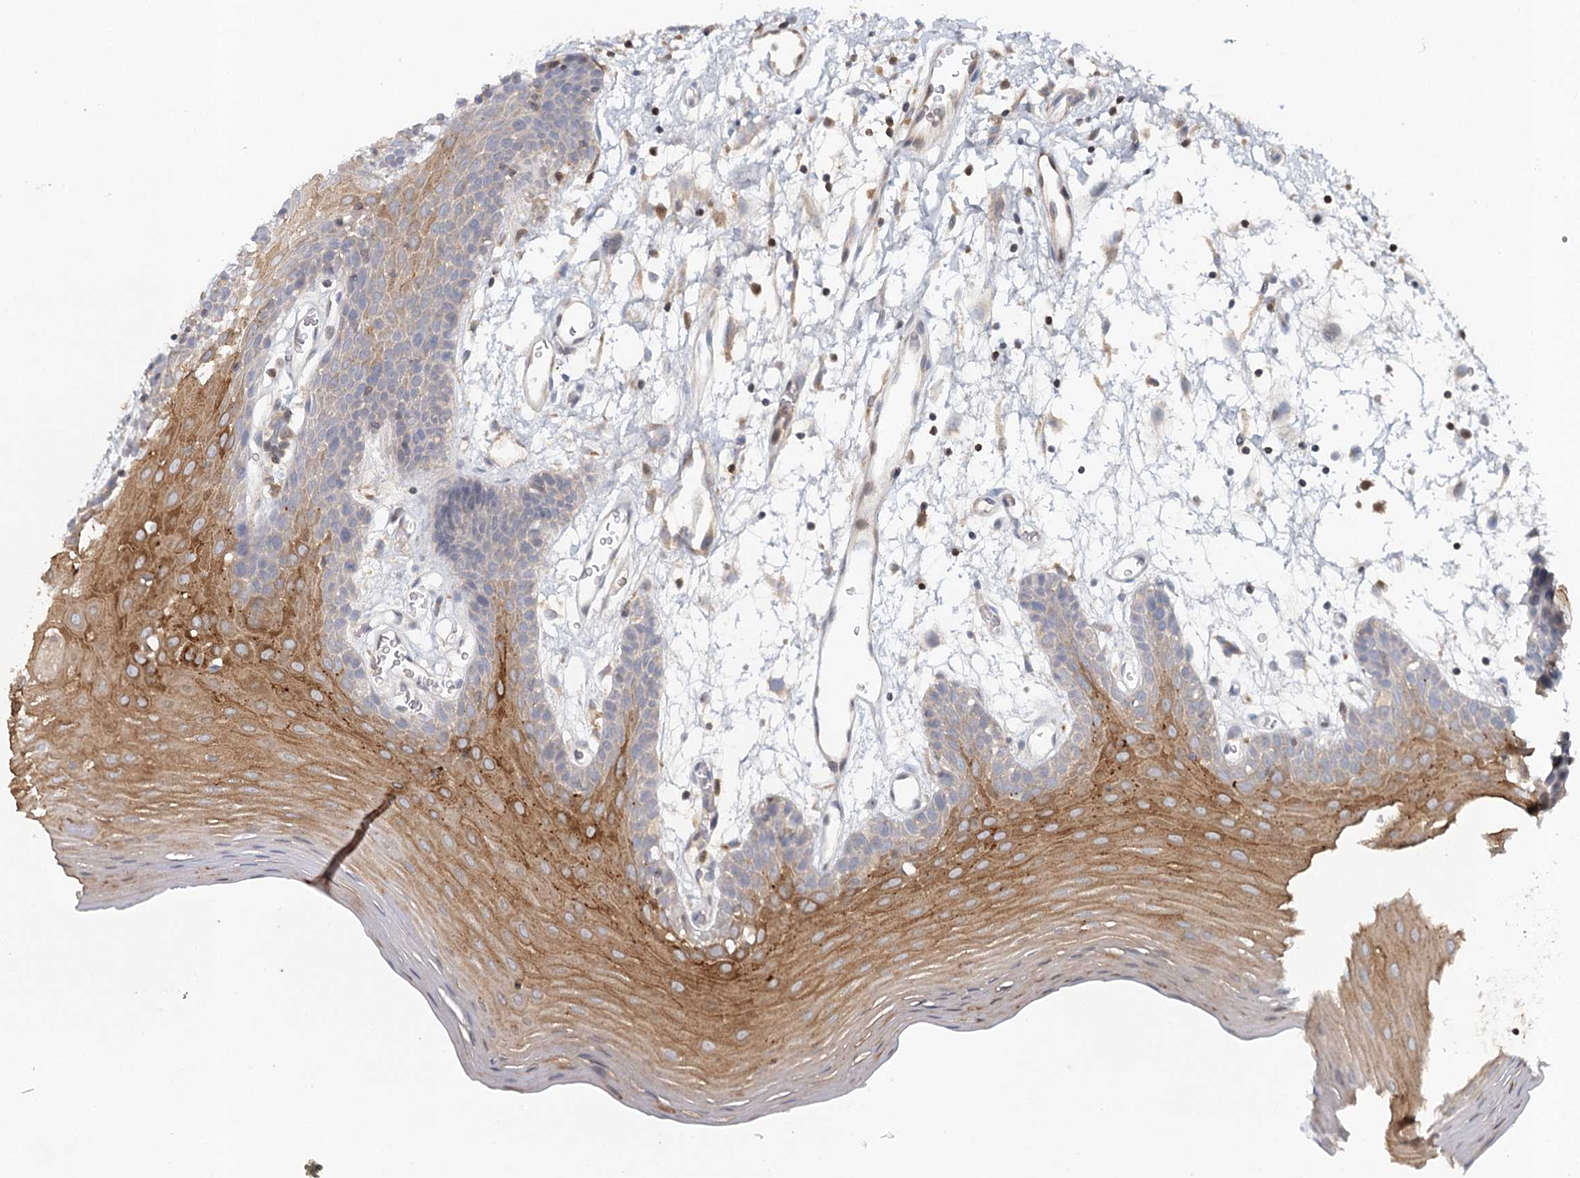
{"staining": {"intensity": "moderate", "quantity": "25%-75%", "location": "cytoplasmic/membranous"}, "tissue": "oral mucosa", "cell_type": "Squamous epithelial cells", "image_type": "normal", "snomed": [{"axis": "morphology", "description": "Normal tissue, NOS"}, {"axis": "topography", "description": "Skeletal muscle"}, {"axis": "topography", "description": "Oral tissue"}, {"axis": "topography", "description": "Salivary gland"}, {"axis": "topography", "description": "Peripheral nerve tissue"}], "caption": "This is a photomicrograph of IHC staining of benign oral mucosa, which shows moderate positivity in the cytoplasmic/membranous of squamous epithelial cells.", "gene": "SLC41A2", "patient": {"sex": "male", "age": 54}}